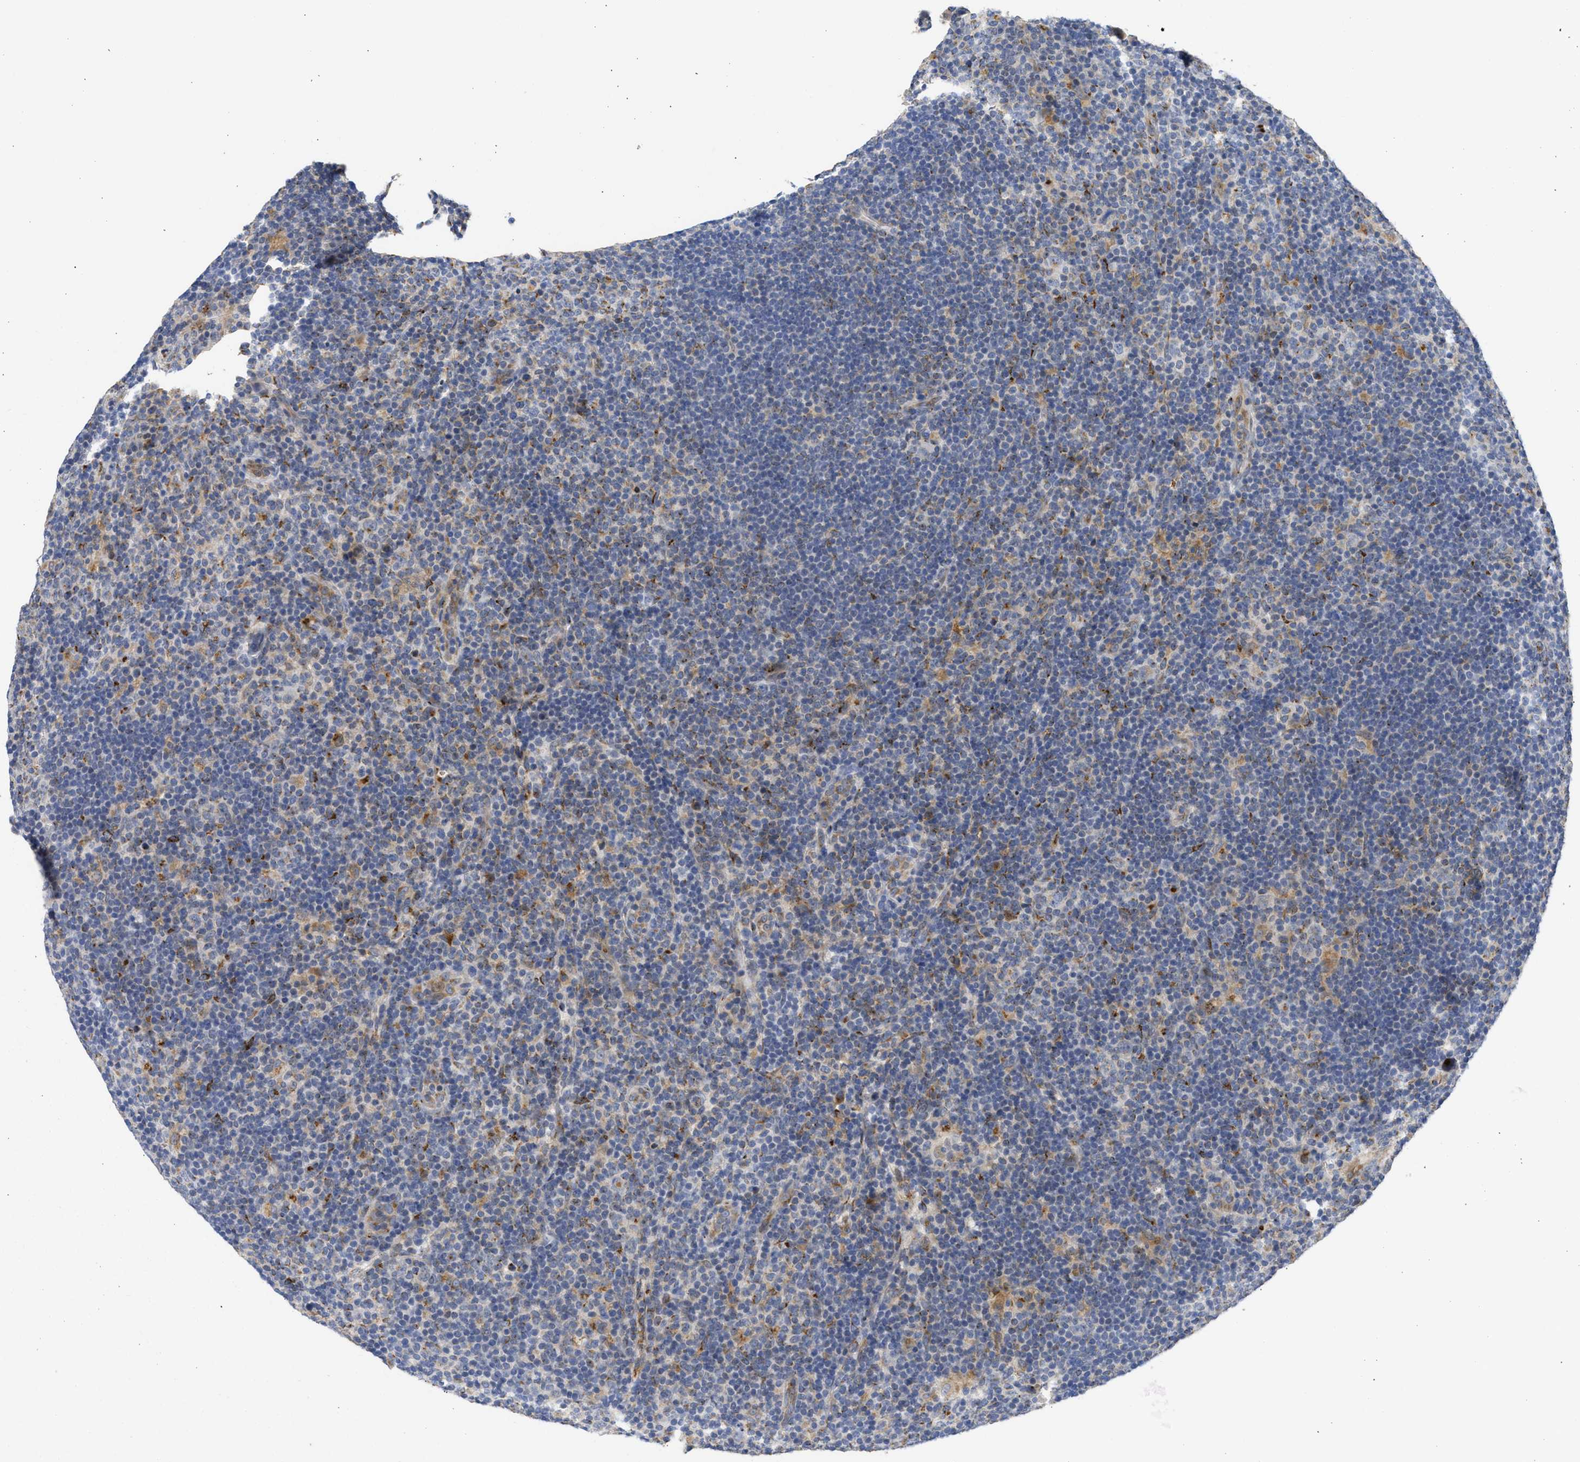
{"staining": {"intensity": "weak", "quantity": "25%-75%", "location": "cytoplasmic/membranous"}, "tissue": "lymphoma", "cell_type": "Tumor cells", "image_type": "cancer", "snomed": [{"axis": "morphology", "description": "Hodgkin's disease, NOS"}, {"axis": "topography", "description": "Lymph node"}], "caption": "Immunohistochemical staining of human Hodgkin's disease reveals low levels of weak cytoplasmic/membranous staining in approximately 25%-75% of tumor cells.", "gene": "TMED1", "patient": {"sex": "female", "age": 57}}